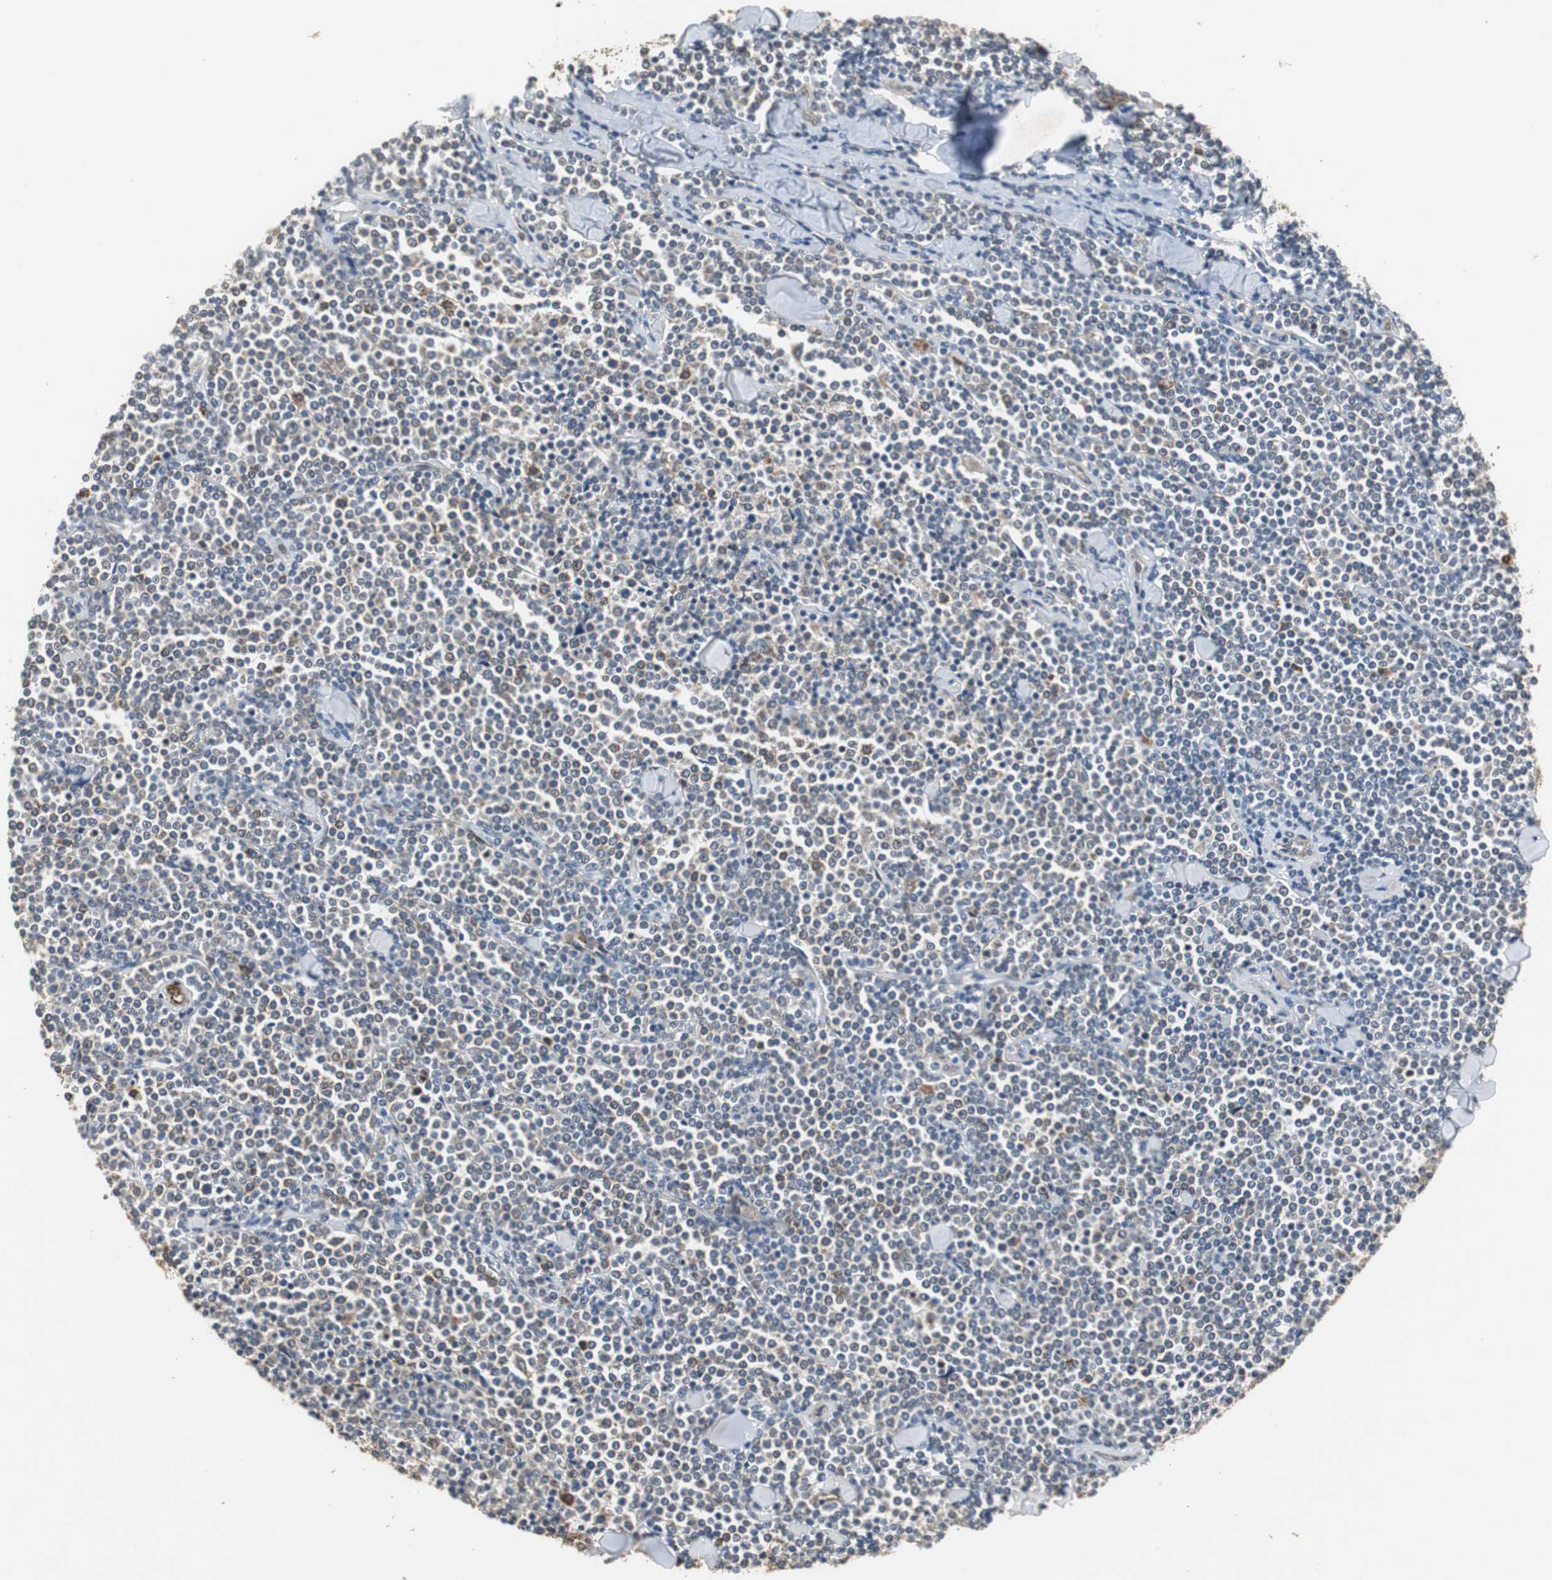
{"staining": {"intensity": "weak", "quantity": ">75%", "location": "cytoplasmic/membranous"}, "tissue": "lymphoma", "cell_type": "Tumor cells", "image_type": "cancer", "snomed": [{"axis": "morphology", "description": "Malignant lymphoma, non-Hodgkin's type, Low grade"}, {"axis": "topography", "description": "Soft tissue"}], "caption": "Immunohistochemical staining of human low-grade malignant lymphoma, non-Hodgkin's type shows low levels of weak cytoplasmic/membranous staining in about >75% of tumor cells.", "gene": "JTB", "patient": {"sex": "male", "age": 92}}